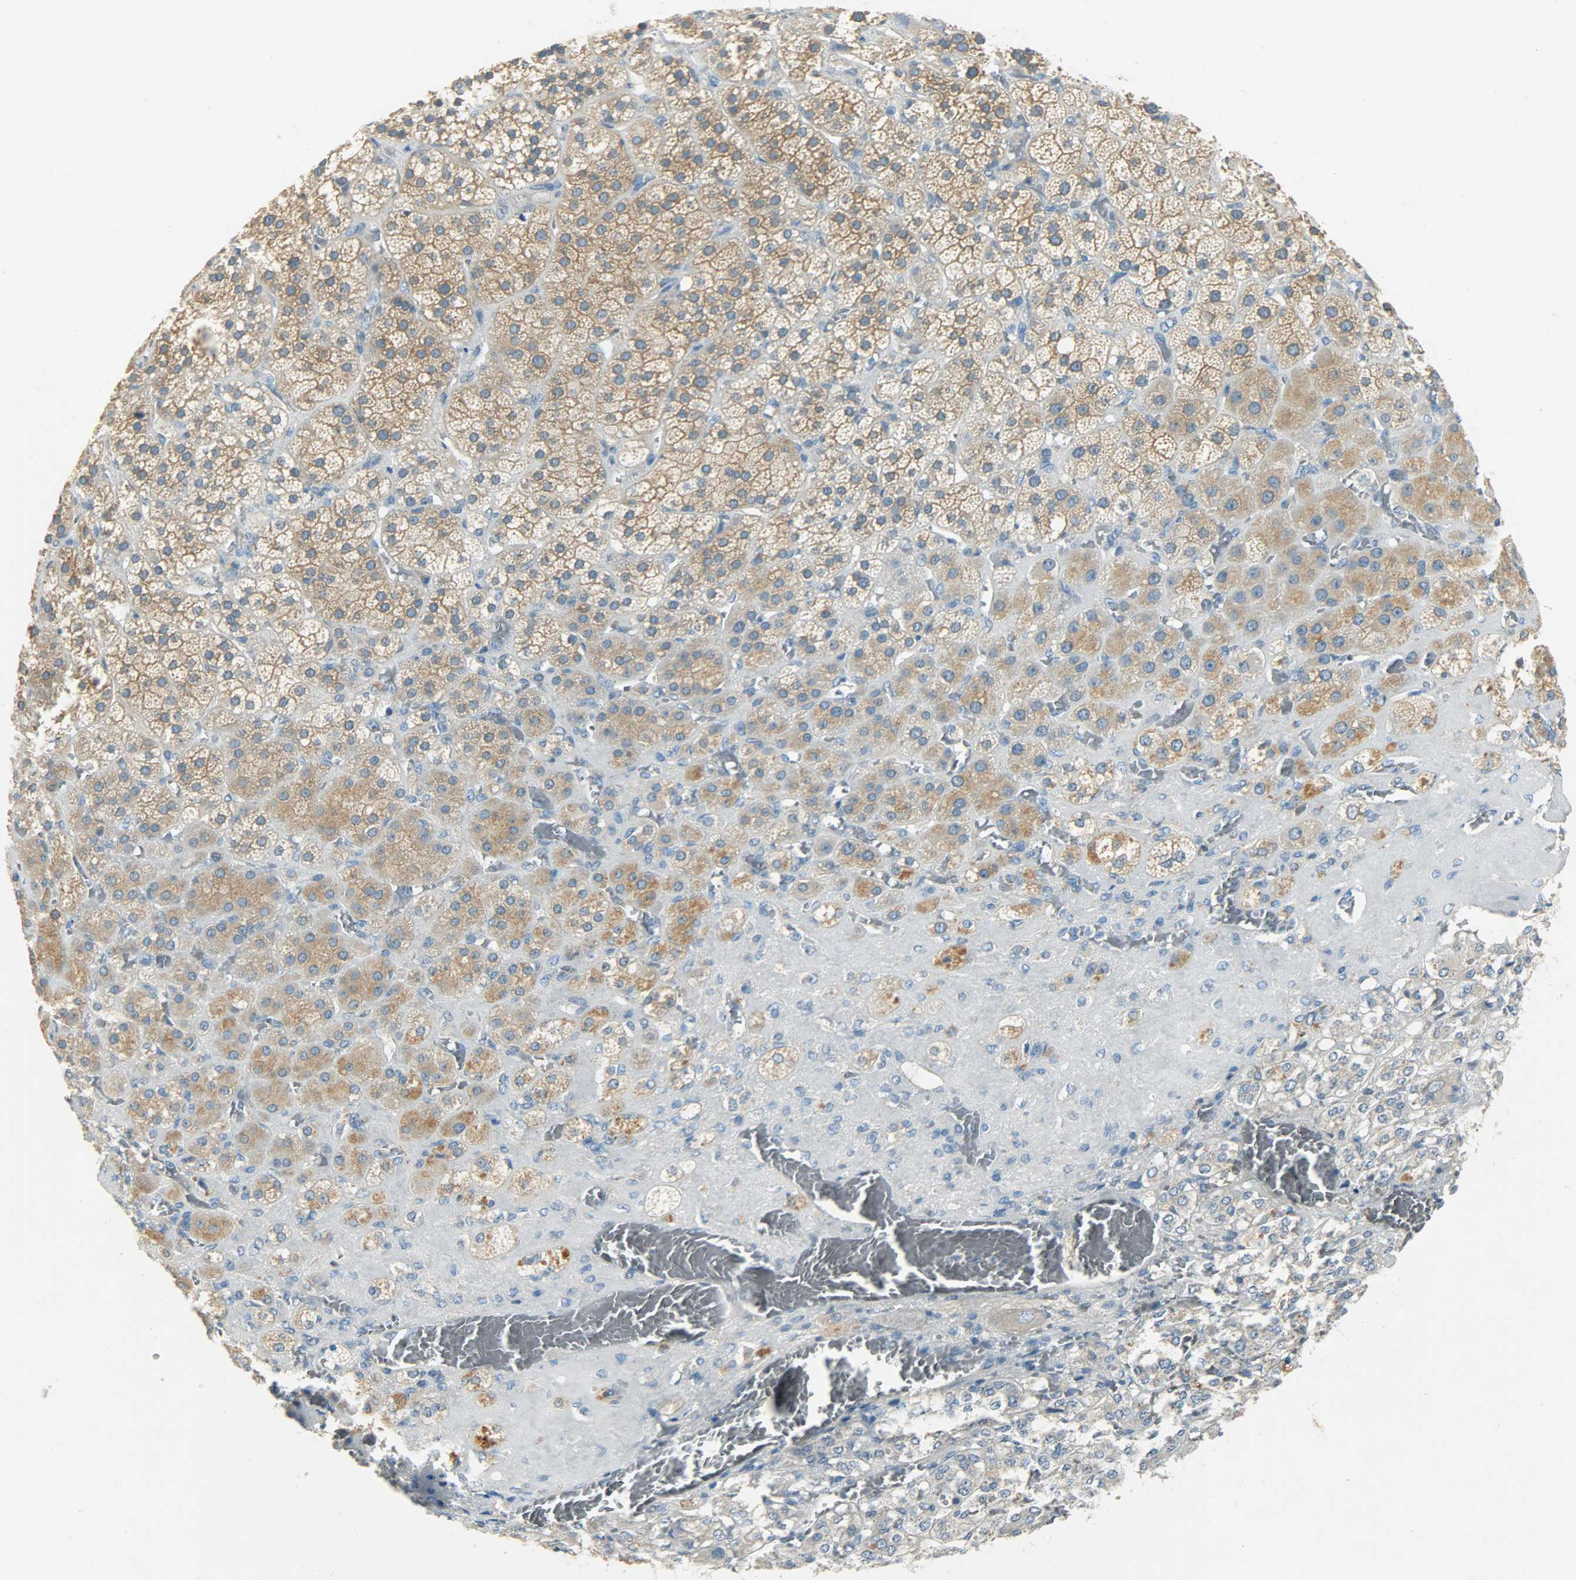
{"staining": {"intensity": "moderate", "quantity": ">75%", "location": "cytoplasmic/membranous"}, "tissue": "adrenal gland", "cell_type": "Glandular cells", "image_type": "normal", "snomed": [{"axis": "morphology", "description": "Normal tissue, NOS"}, {"axis": "topography", "description": "Adrenal gland"}], "caption": "This image shows immunohistochemistry (IHC) staining of normal human adrenal gland, with medium moderate cytoplasmic/membranous staining in about >75% of glandular cells.", "gene": "DSG2", "patient": {"sex": "female", "age": 71}}